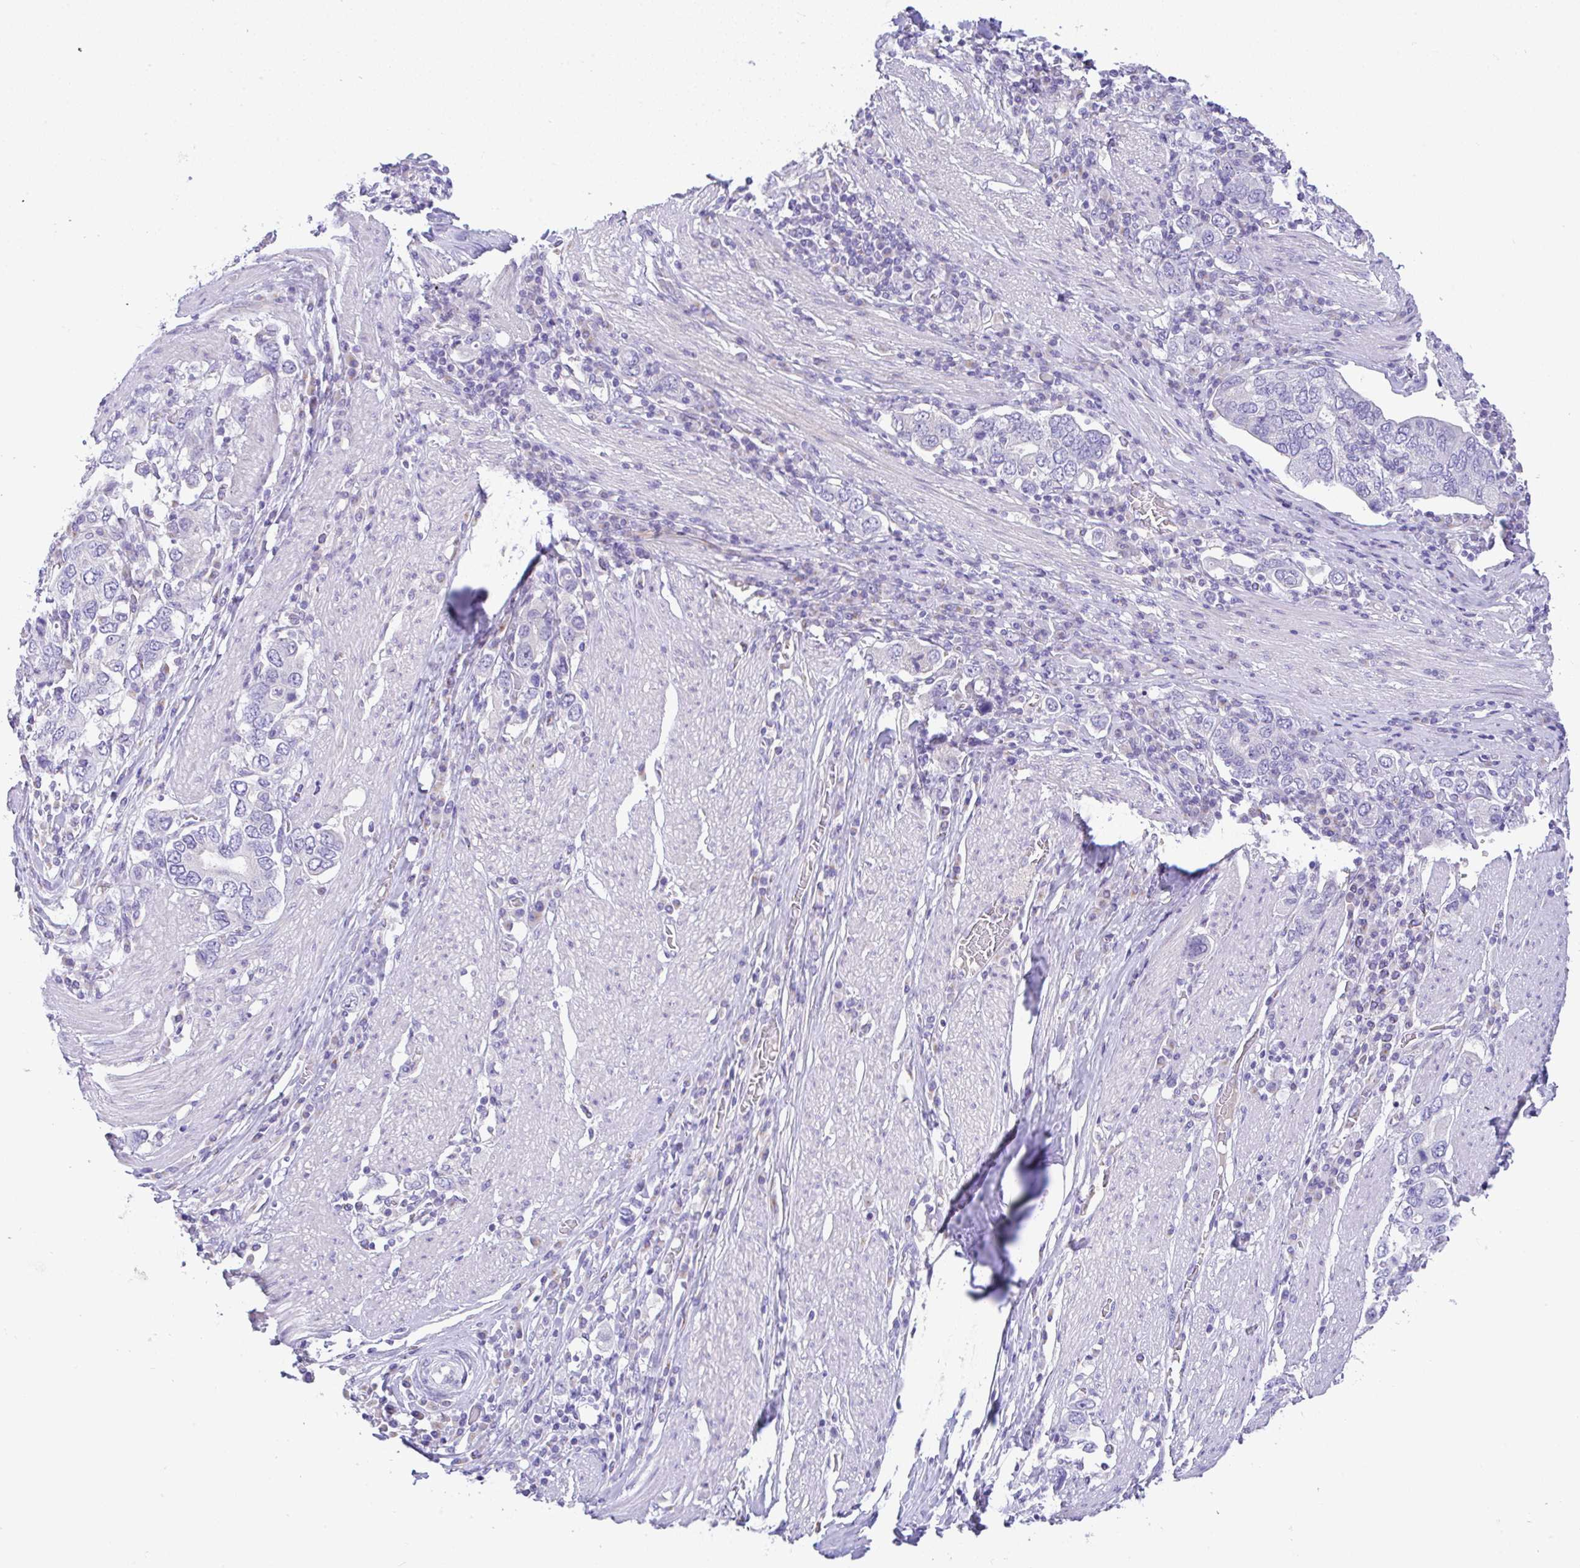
{"staining": {"intensity": "negative", "quantity": "none", "location": "none"}, "tissue": "stomach cancer", "cell_type": "Tumor cells", "image_type": "cancer", "snomed": [{"axis": "morphology", "description": "Adenocarcinoma, NOS"}, {"axis": "topography", "description": "Stomach, upper"}, {"axis": "topography", "description": "Stomach"}], "caption": "This image is of stomach cancer (adenocarcinoma) stained with immunohistochemistry to label a protein in brown with the nuclei are counter-stained blue. There is no expression in tumor cells.", "gene": "SERPINE3", "patient": {"sex": "male", "age": 62}}